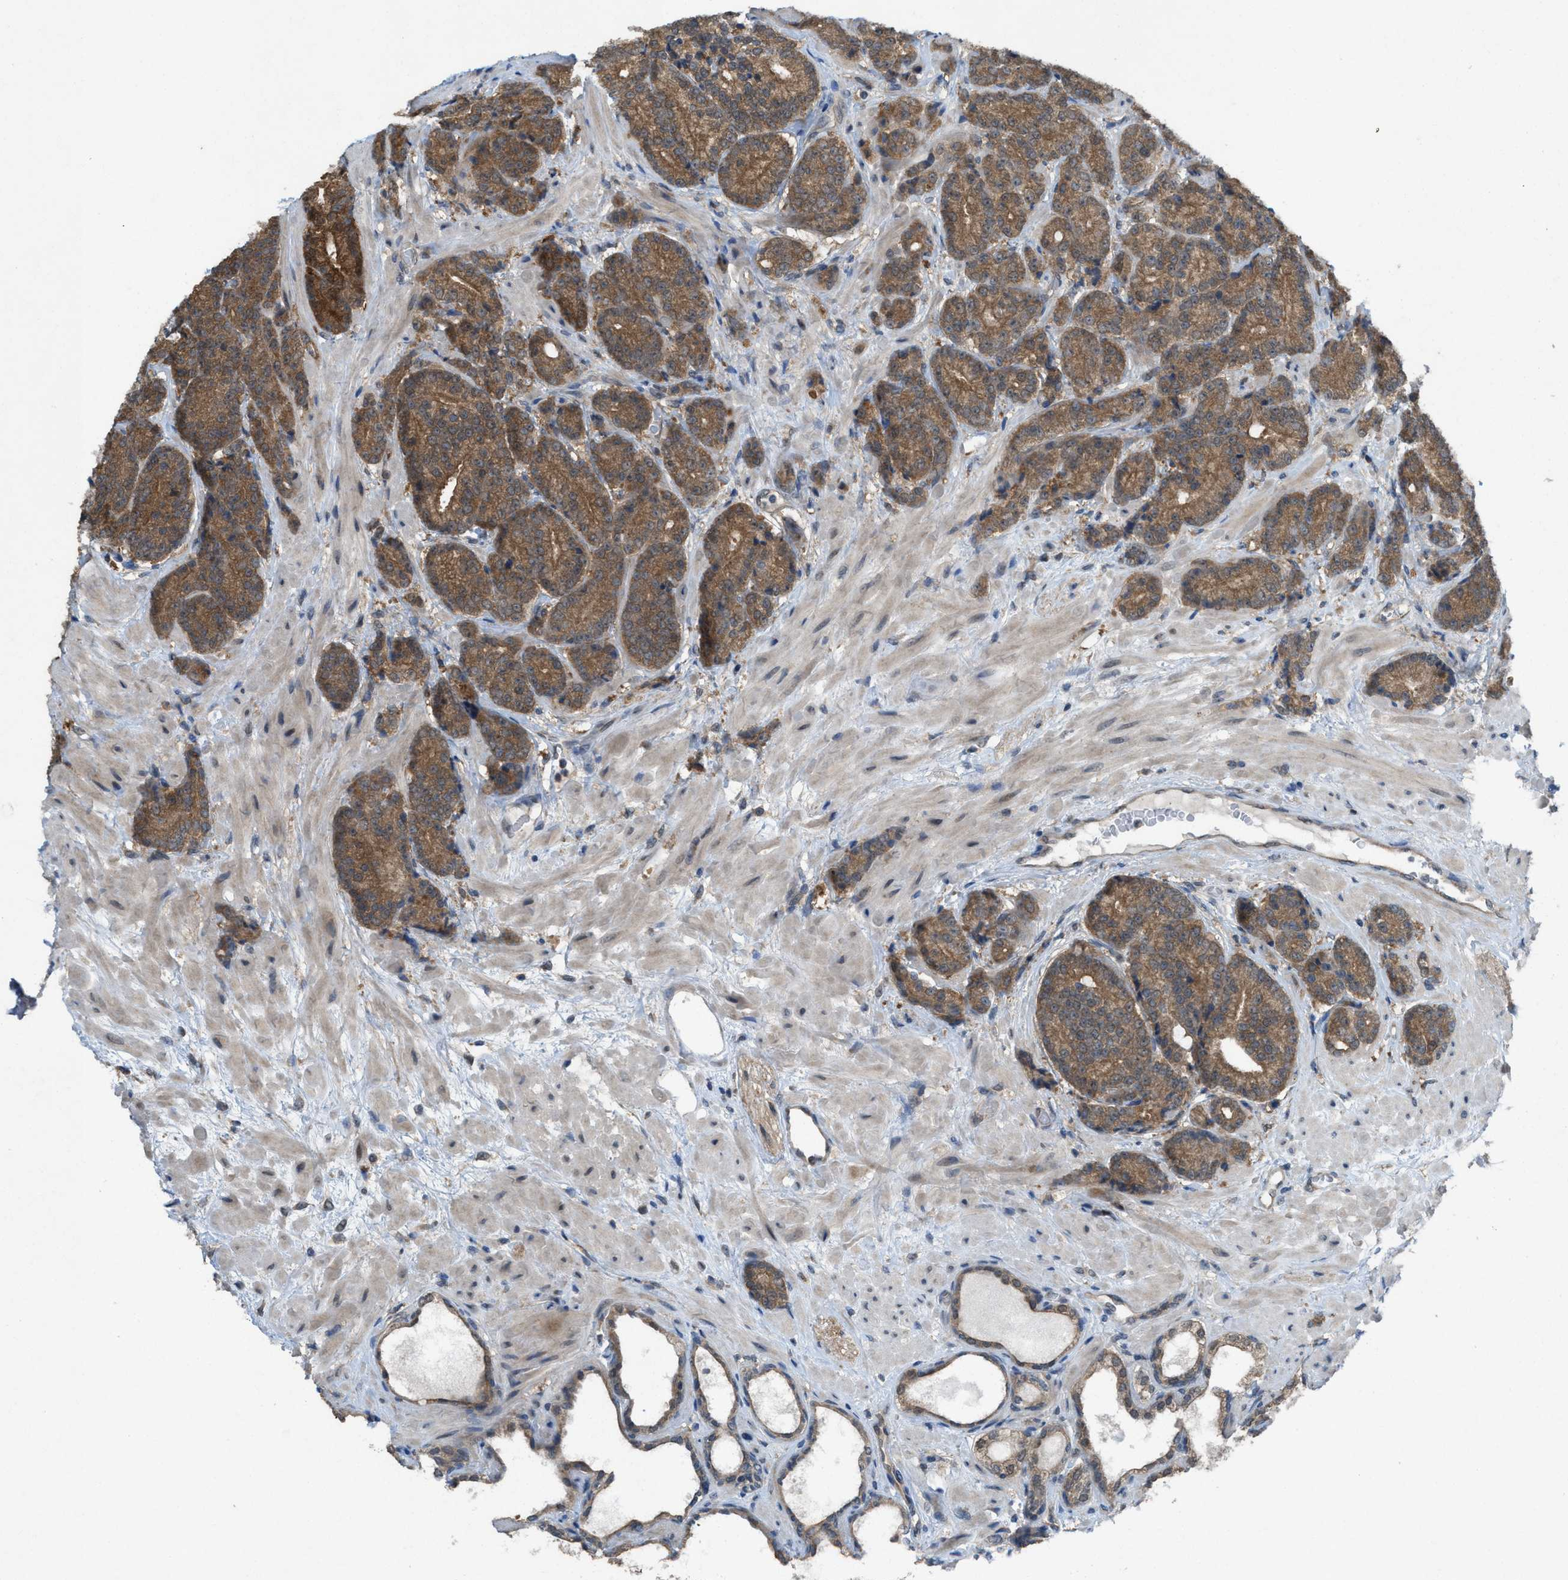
{"staining": {"intensity": "moderate", "quantity": ">75%", "location": "cytoplasmic/membranous"}, "tissue": "prostate cancer", "cell_type": "Tumor cells", "image_type": "cancer", "snomed": [{"axis": "morphology", "description": "Adenocarcinoma, High grade"}, {"axis": "topography", "description": "Prostate"}], "caption": "The micrograph displays staining of adenocarcinoma (high-grade) (prostate), revealing moderate cytoplasmic/membranous protein staining (brown color) within tumor cells.", "gene": "PLAA", "patient": {"sex": "male", "age": 61}}